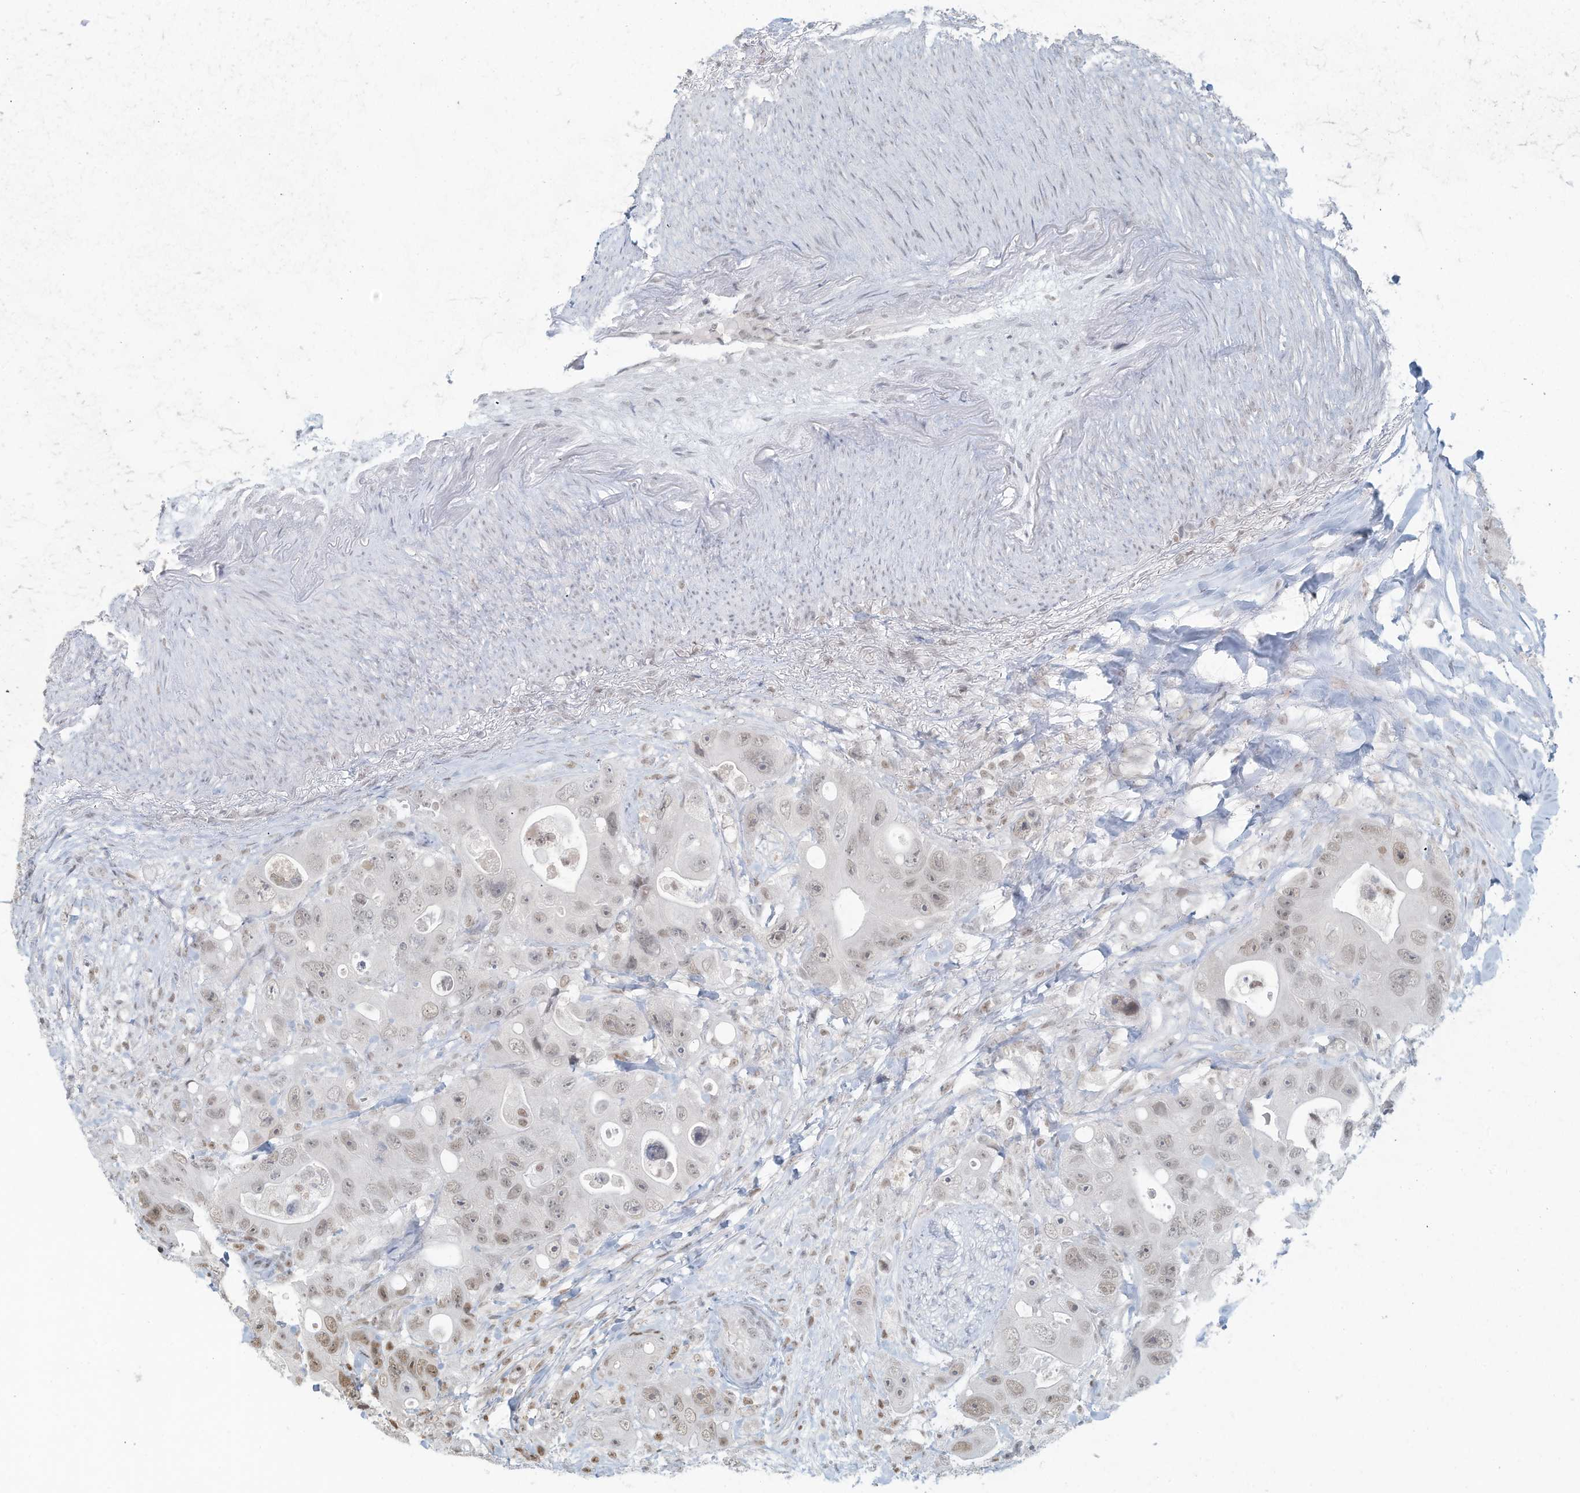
{"staining": {"intensity": "moderate", "quantity": "25%-75%", "location": "nuclear"}, "tissue": "colorectal cancer", "cell_type": "Tumor cells", "image_type": "cancer", "snomed": [{"axis": "morphology", "description": "Adenocarcinoma, NOS"}, {"axis": "topography", "description": "Colon"}], "caption": "Colorectal adenocarcinoma stained with a brown dye exhibits moderate nuclear positive staining in approximately 25%-75% of tumor cells.", "gene": "DBR1", "patient": {"sex": "female", "age": 46}}